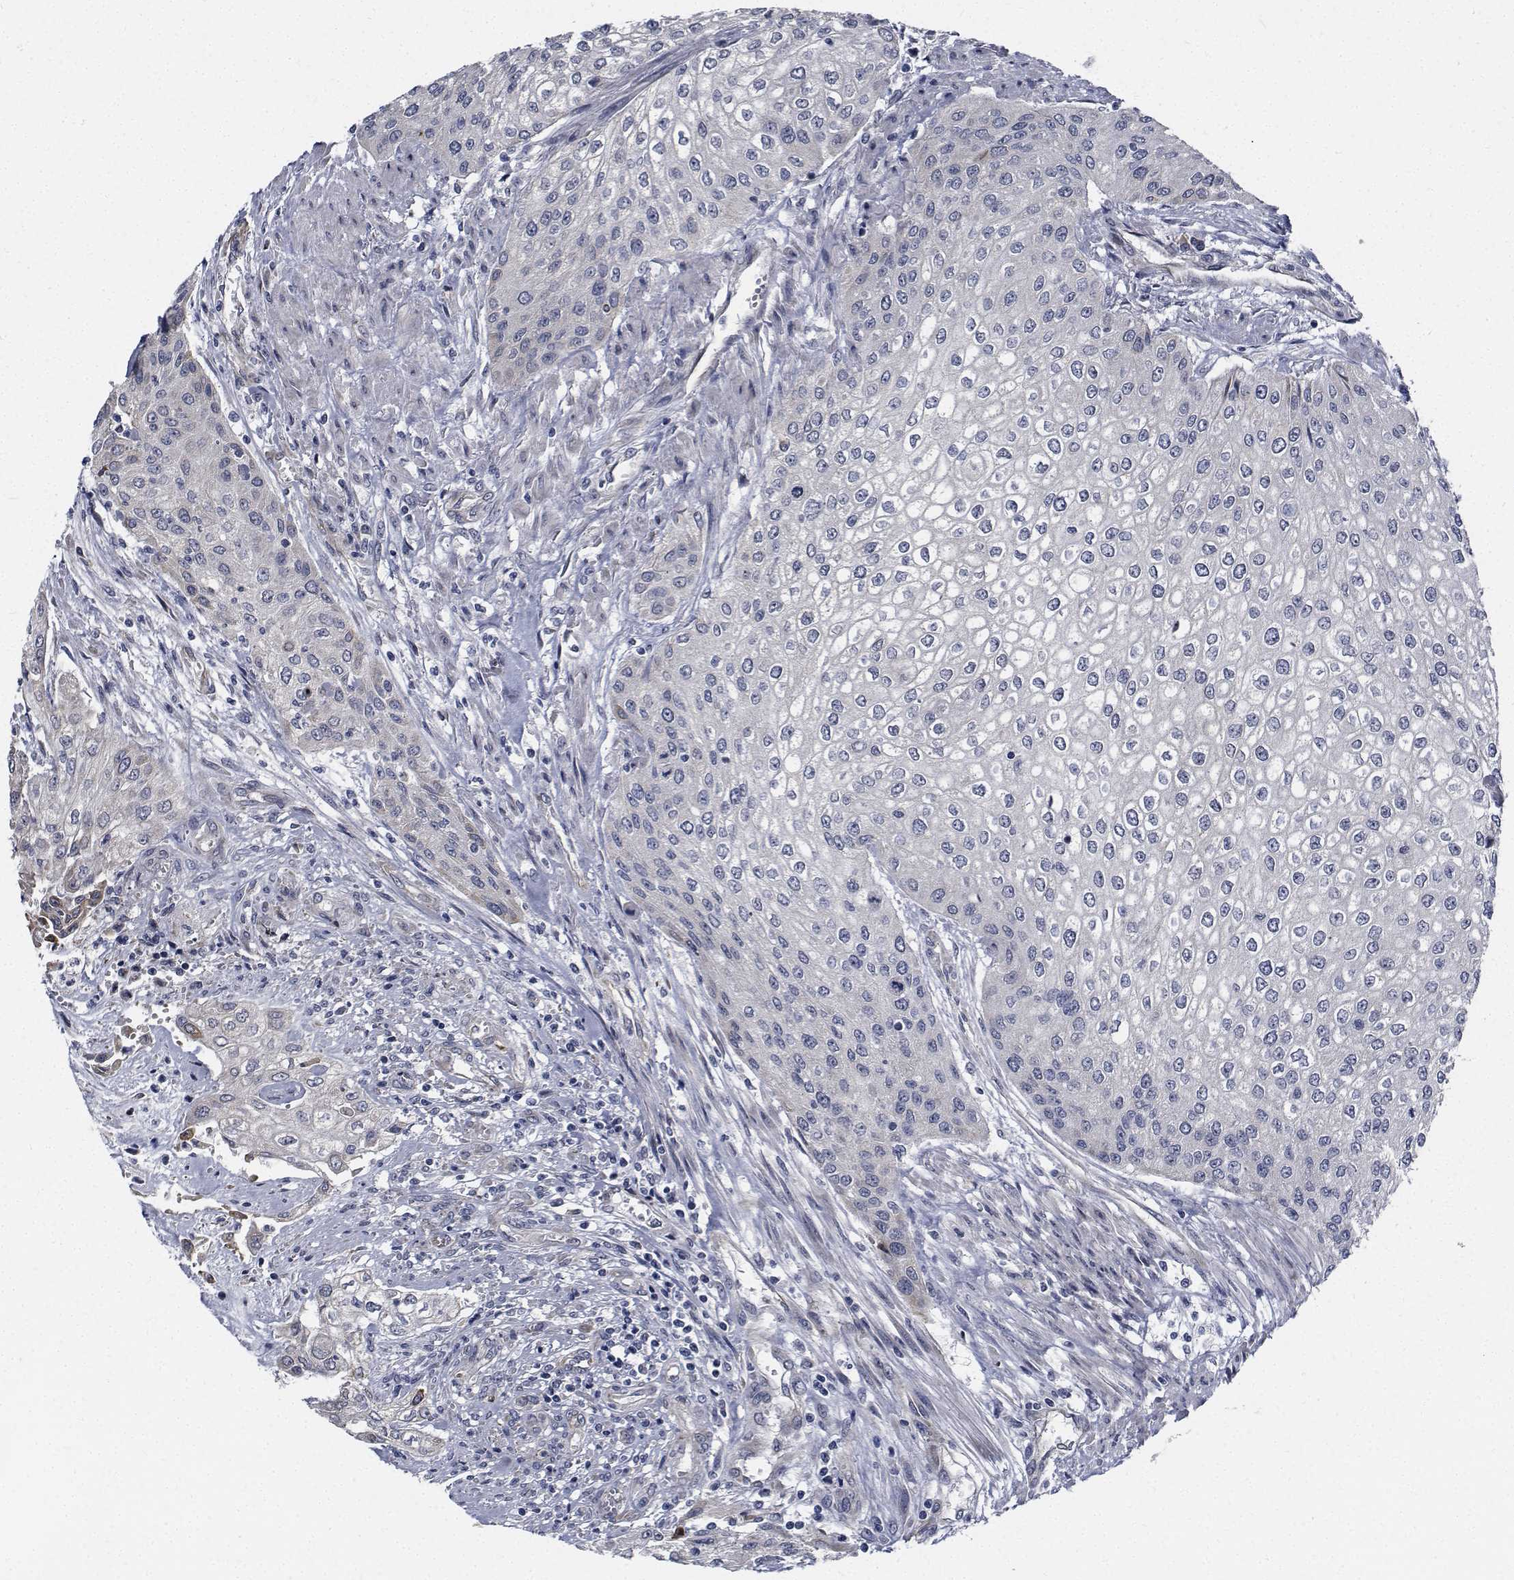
{"staining": {"intensity": "negative", "quantity": "none", "location": "none"}, "tissue": "urothelial cancer", "cell_type": "Tumor cells", "image_type": "cancer", "snomed": [{"axis": "morphology", "description": "Urothelial carcinoma, High grade"}, {"axis": "topography", "description": "Urinary bladder"}], "caption": "Histopathology image shows no protein expression in tumor cells of urothelial cancer tissue.", "gene": "TTBK1", "patient": {"sex": "male", "age": 62}}